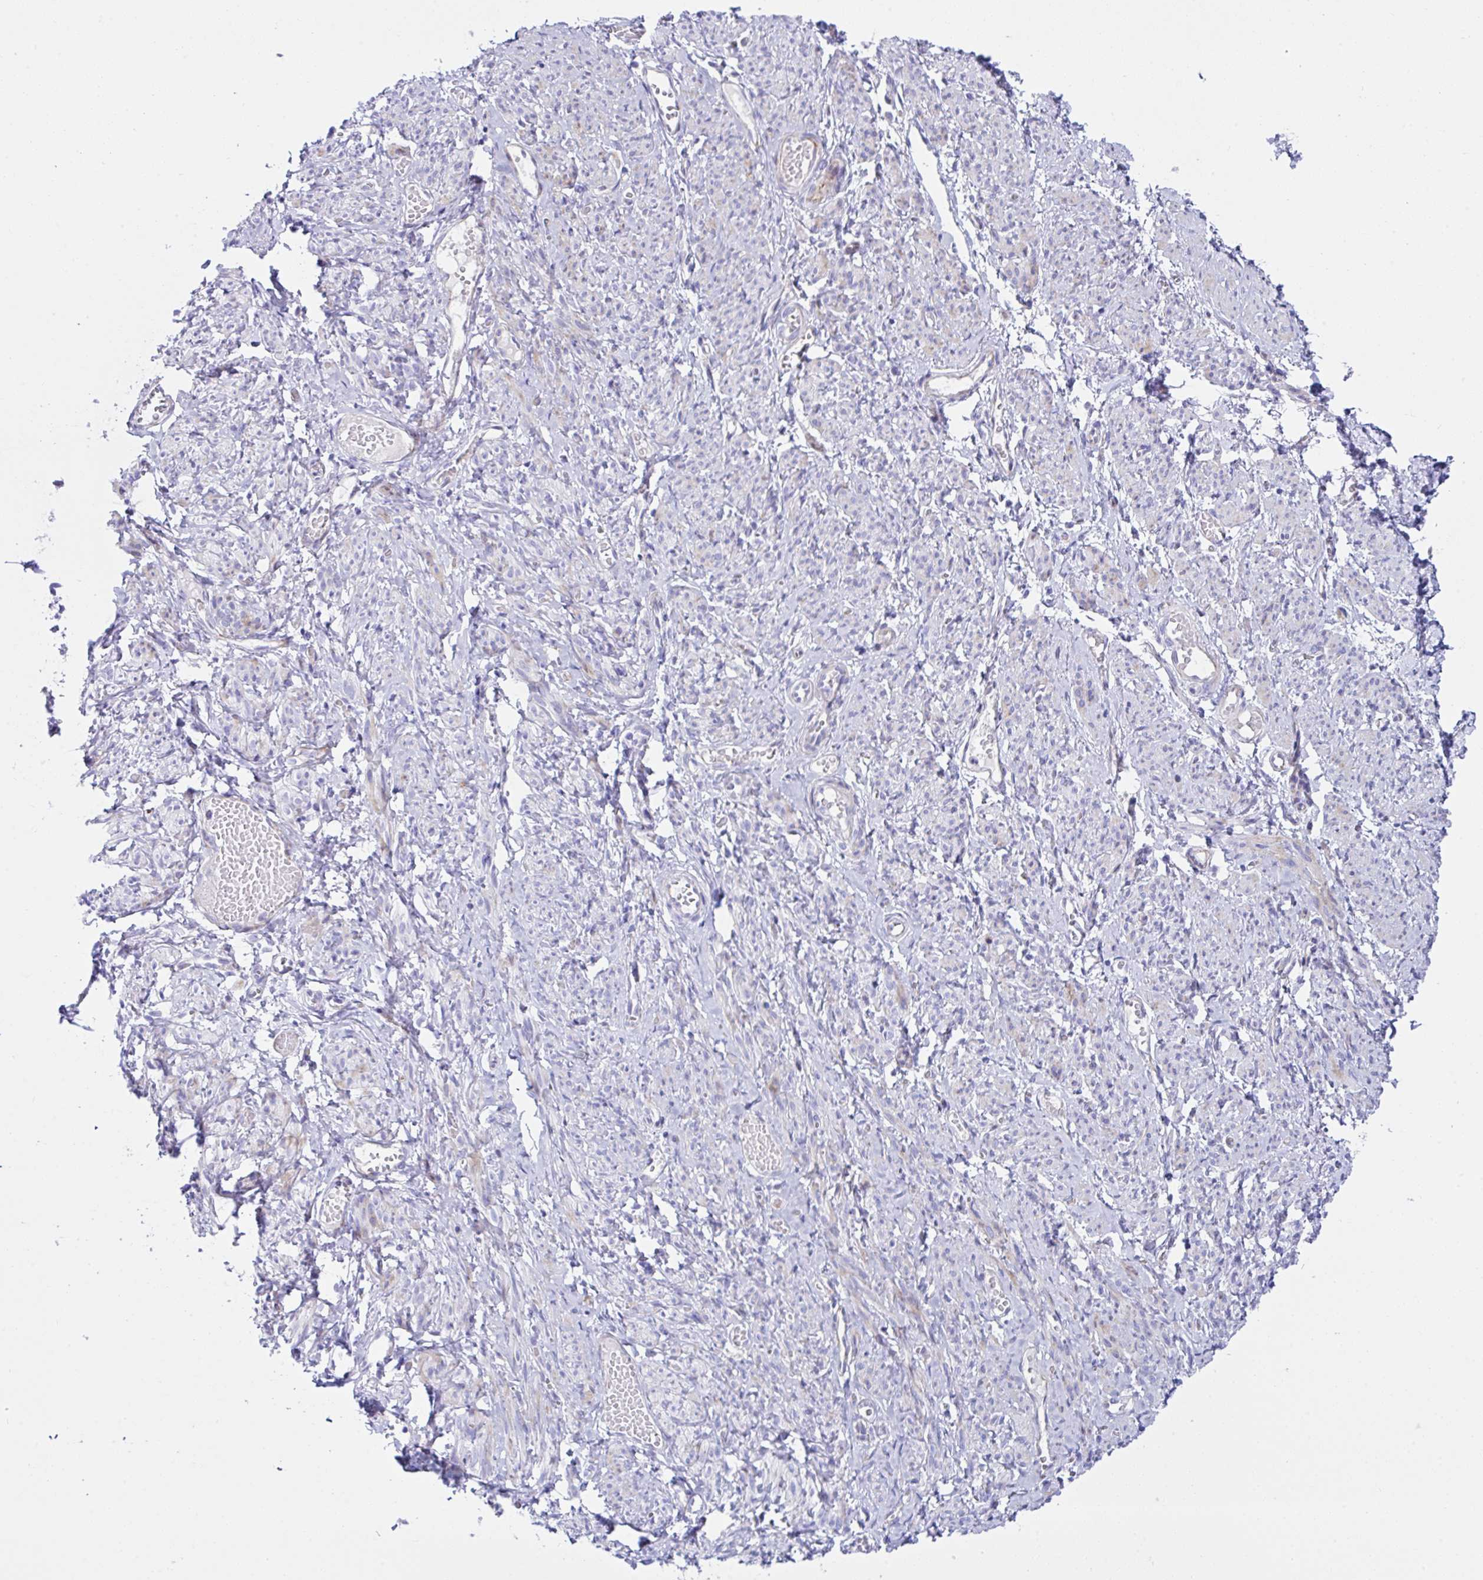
{"staining": {"intensity": "weak", "quantity": "25%-75%", "location": "cytoplasmic/membranous"}, "tissue": "smooth muscle", "cell_type": "Smooth muscle cells", "image_type": "normal", "snomed": [{"axis": "morphology", "description": "Normal tissue, NOS"}, {"axis": "topography", "description": "Smooth muscle"}], "caption": "Immunohistochemical staining of unremarkable smooth muscle exhibits weak cytoplasmic/membranous protein staining in approximately 25%-75% of smooth muscle cells.", "gene": "ZNF713", "patient": {"sex": "female", "age": 65}}